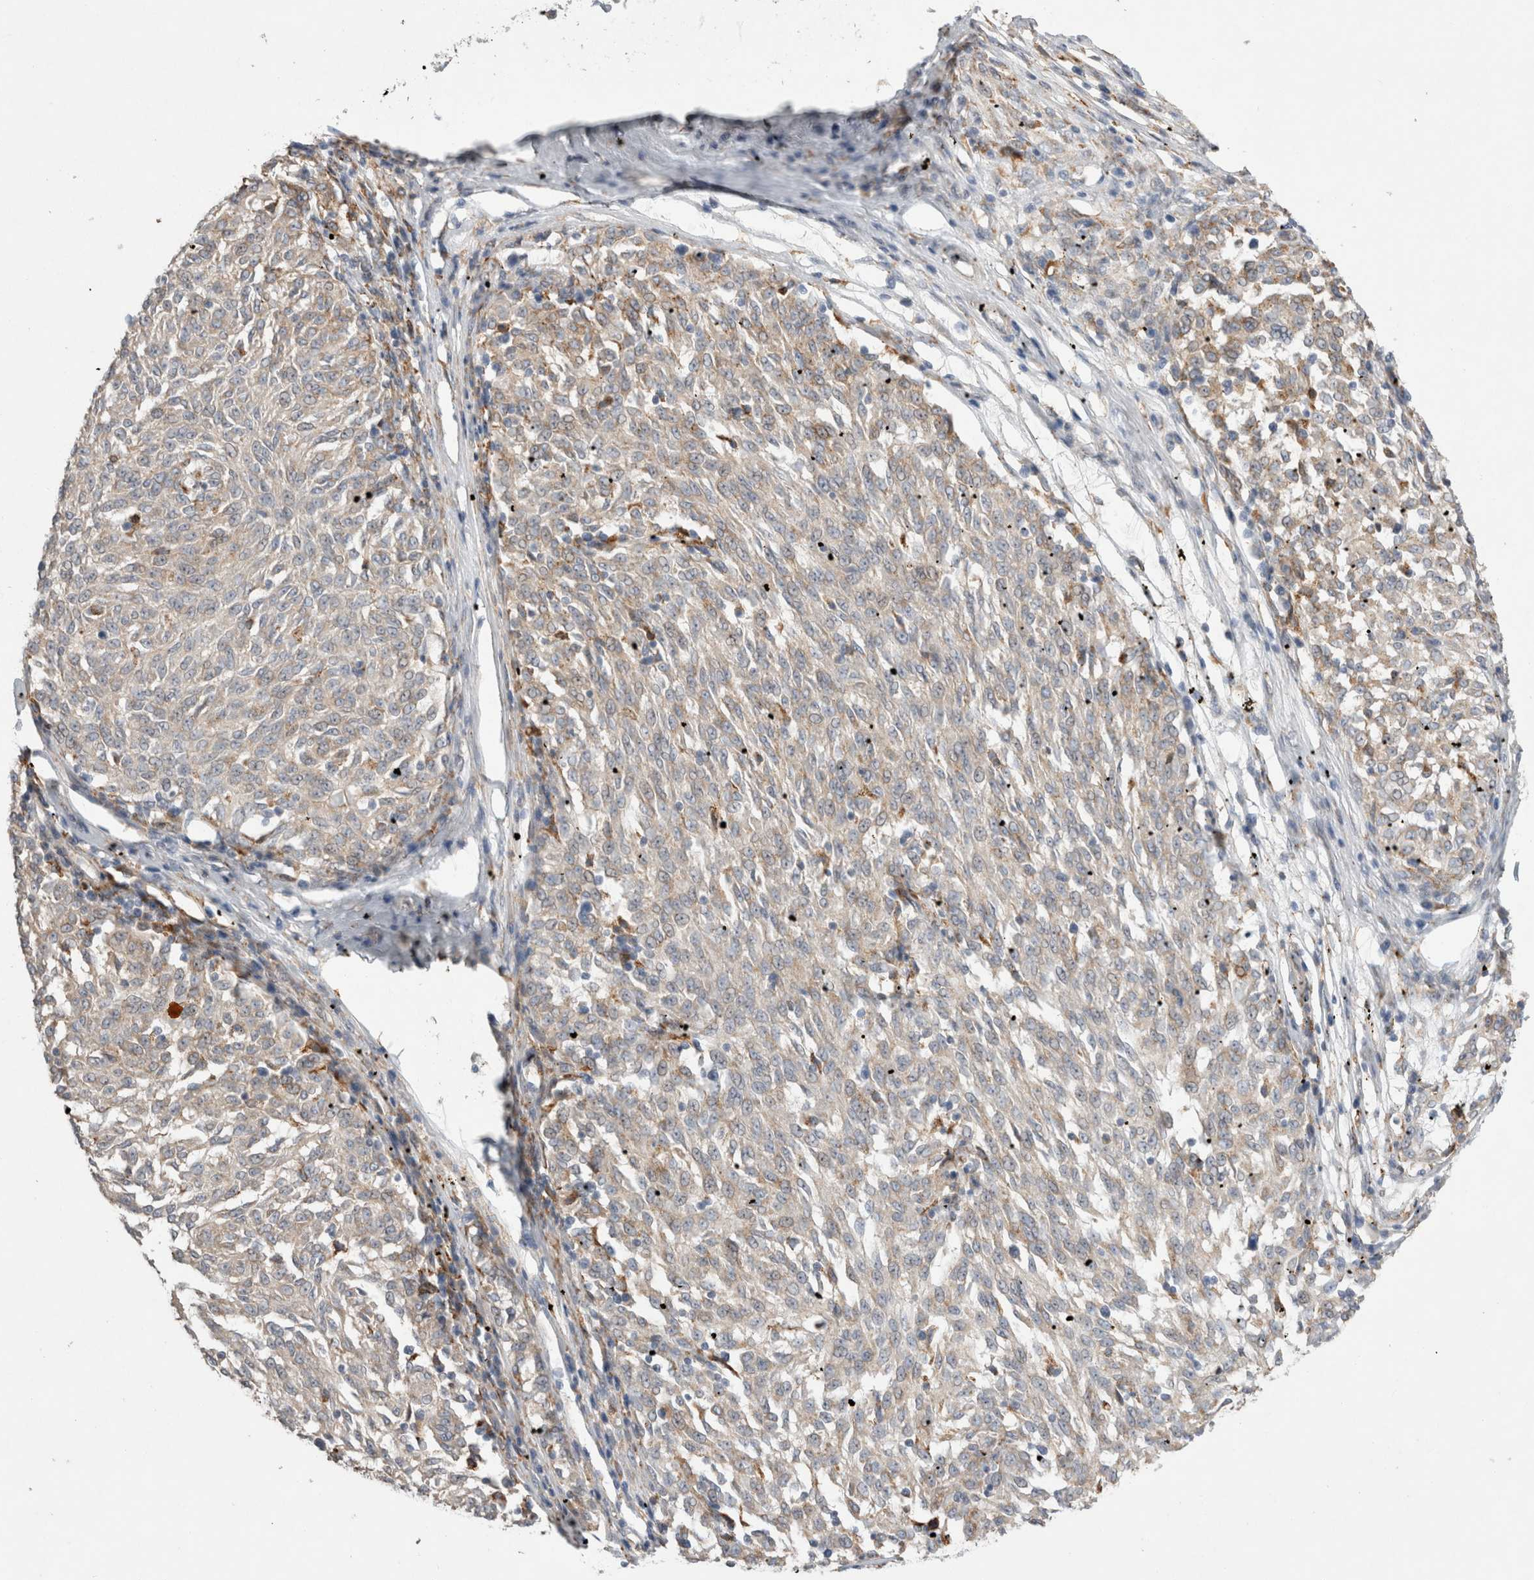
{"staining": {"intensity": "weak", "quantity": "<25%", "location": "cytoplasmic/membranous"}, "tissue": "melanoma", "cell_type": "Tumor cells", "image_type": "cancer", "snomed": [{"axis": "morphology", "description": "Malignant melanoma, NOS"}, {"axis": "topography", "description": "Skin"}], "caption": "Immunohistochemistry histopathology image of neoplastic tissue: human malignant melanoma stained with DAB (3,3'-diaminobenzidine) exhibits no significant protein staining in tumor cells.", "gene": "TRMT9B", "patient": {"sex": "female", "age": 72}}